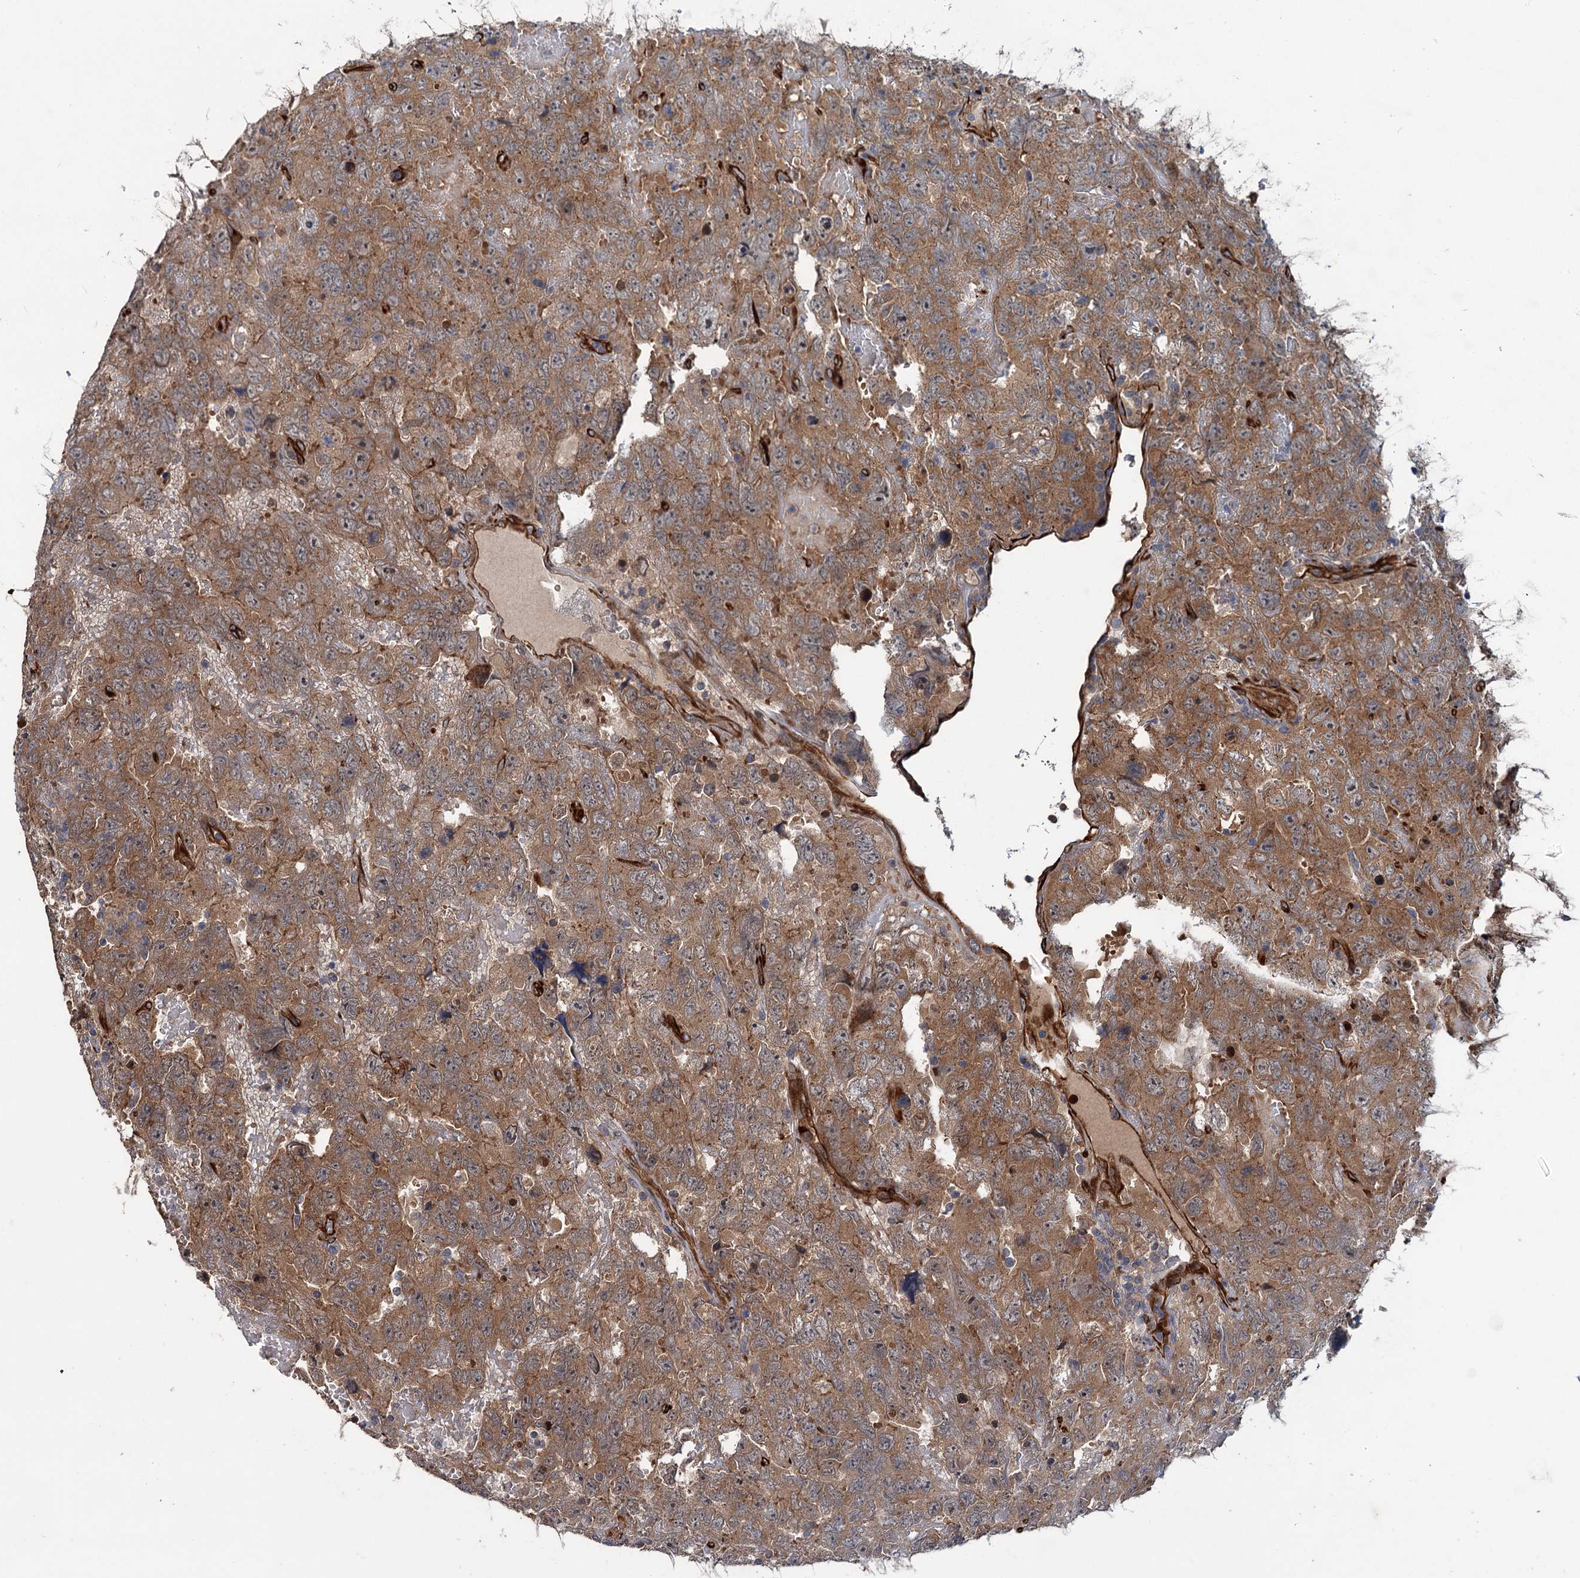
{"staining": {"intensity": "moderate", "quantity": ">75%", "location": "cytoplasmic/membranous"}, "tissue": "testis cancer", "cell_type": "Tumor cells", "image_type": "cancer", "snomed": [{"axis": "morphology", "description": "Carcinoma, Embryonal, NOS"}, {"axis": "topography", "description": "Testis"}], "caption": "About >75% of tumor cells in human testis cancer exhibit moderate cytoplasmic/membranous protein expression as visualized by brown immunohistochemical staining.", "gene": "PKN2", "patient": {"sex": "male", "age": 45}}